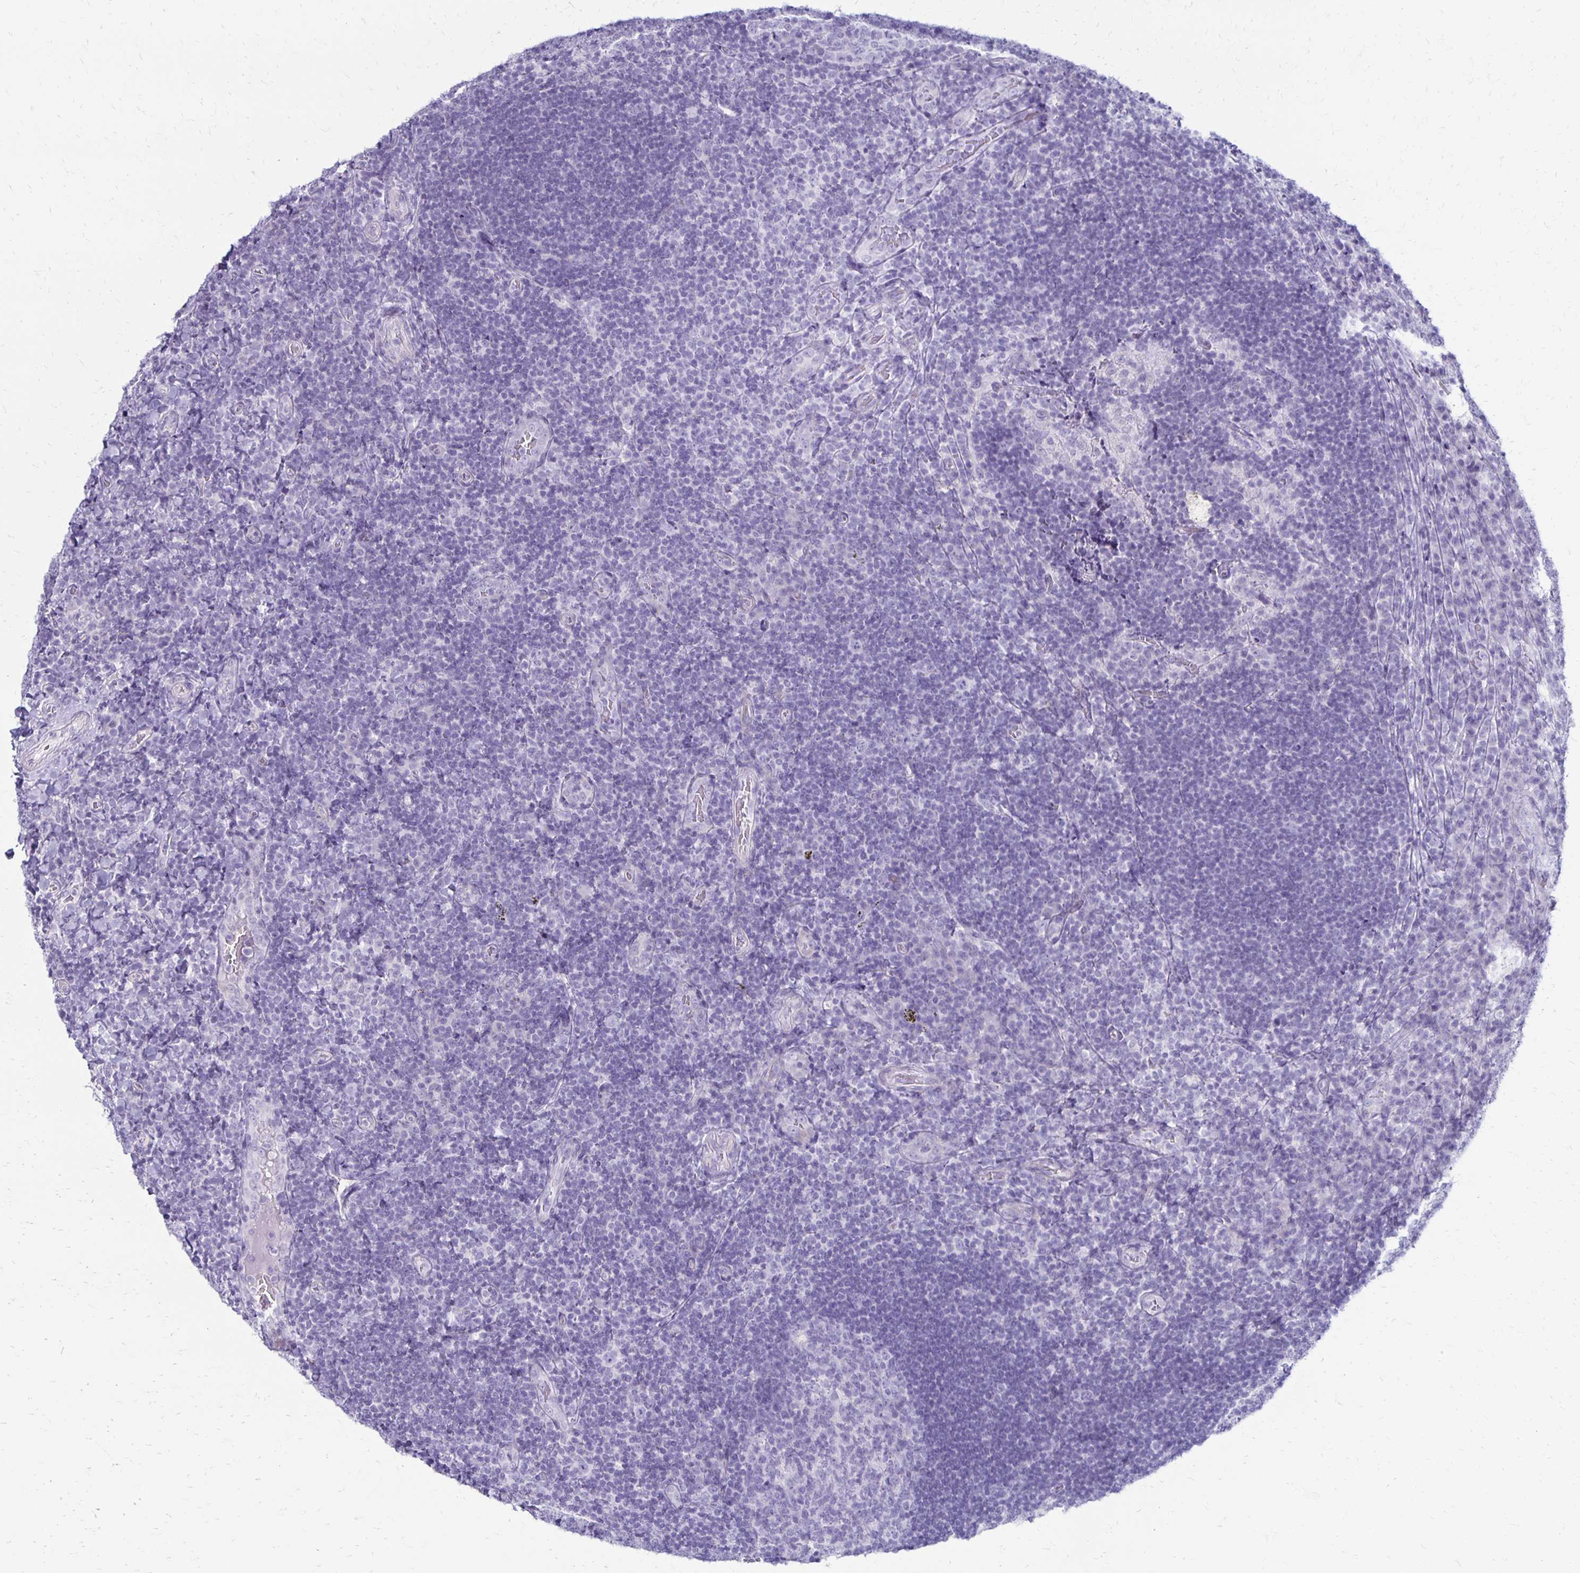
{"staining": {"intensity": "negative", "quantity": "none", "location": "none"}, "tissue": "tonsil", "cell_type": "Germinal center cells", "image_type": "normal", "snomed": [{"axis": "morphology", "description": "Normal tissue, NOS"}, {"axis": "topography", "description": "Tonsil"}], "caption": "IHC of normal human tonsil demonstrates no positivity in germinal center cells.", "gene": "RYR1", "patient": {"sex": "male", "age": 17}}